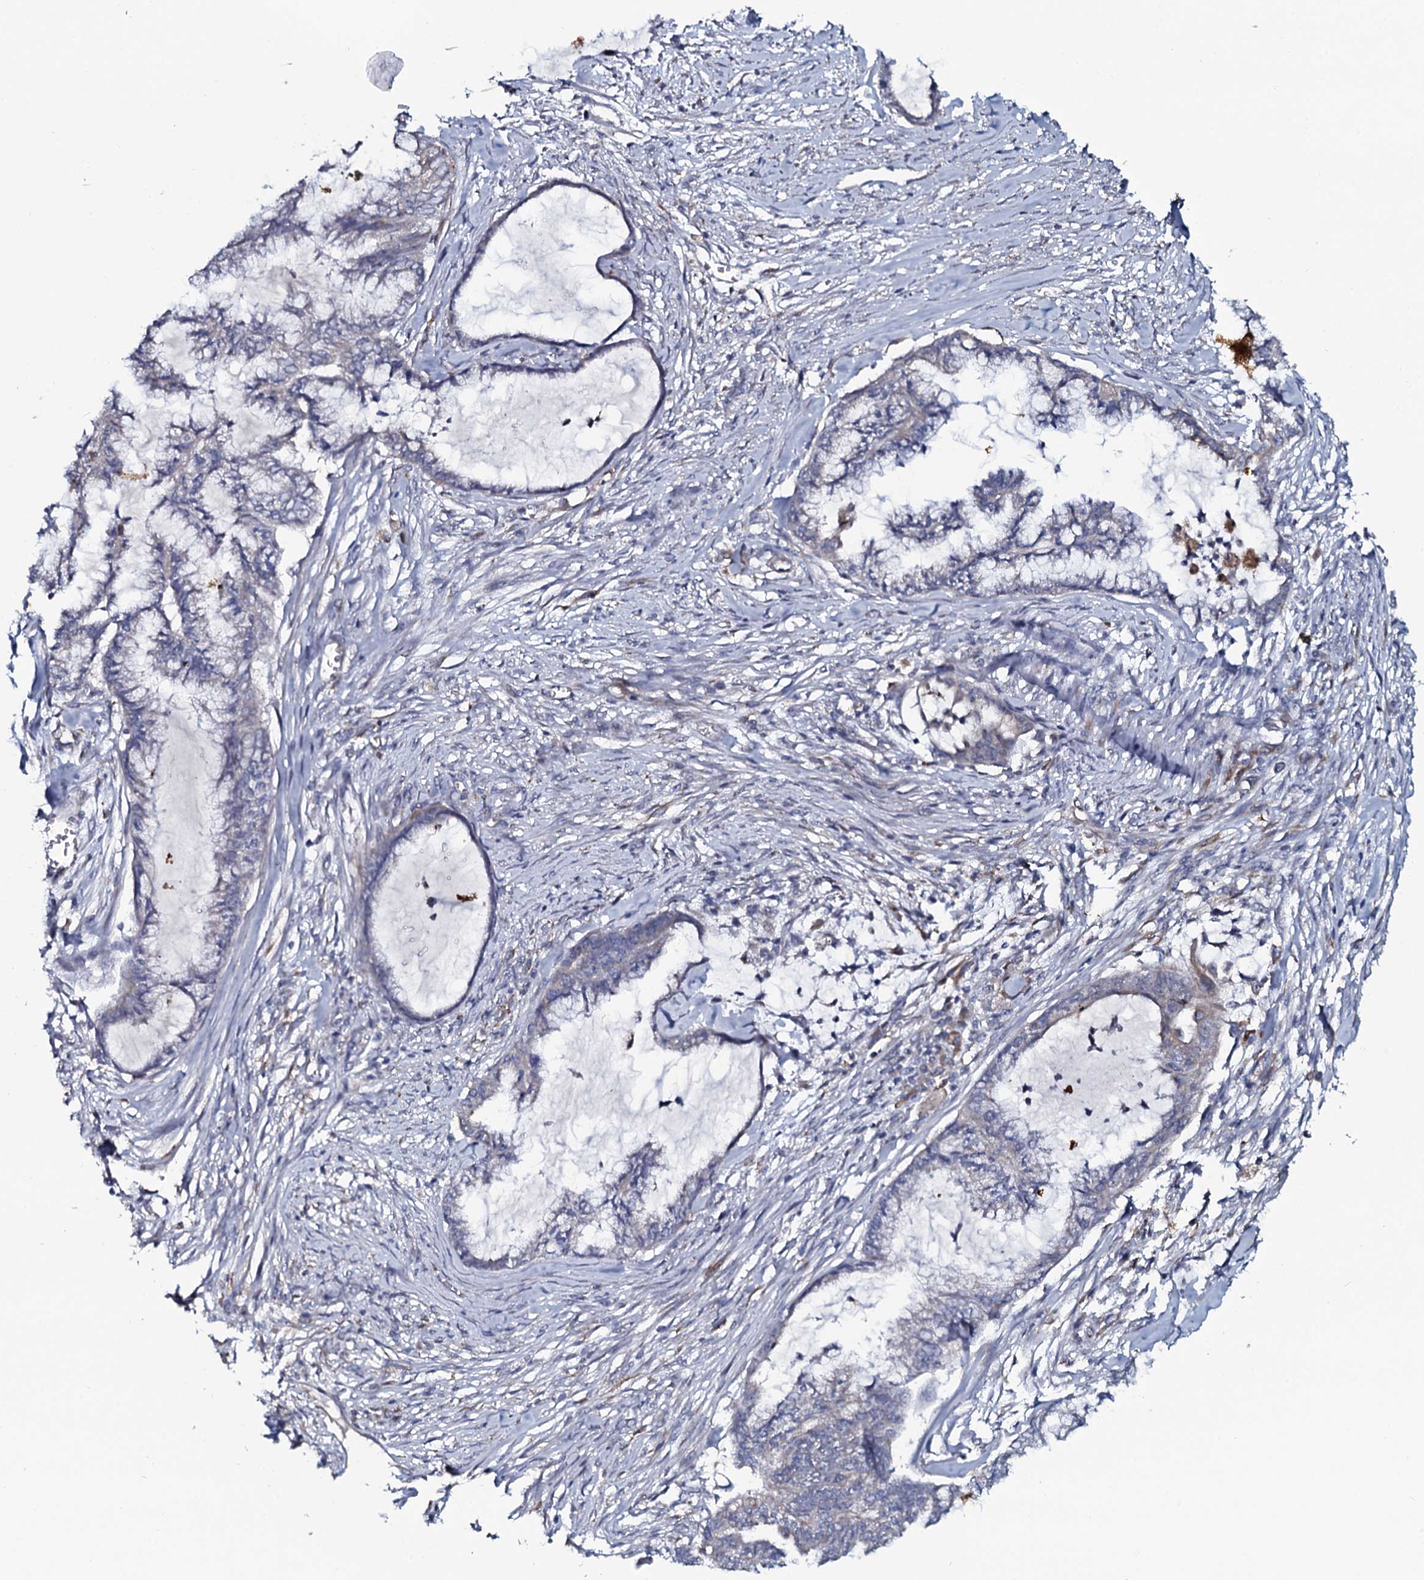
{"staining": {"intensity": "negative", "quantity": "none", "location": "none"}, "tissue": "endometrial cancer", "cell_type": "Tumor cells", "image_type": "cancer", "snomed": [{"axis": "morphology", "description": "Adenocarcinoma, NOS"}, {"axis": "topography", "description": "Endometrium"}], "caption": "Endometrial cancer was stained to show a protein in brown. There is no significant staining in tumor cells. (Brightfield microscopy of DAB immunohistochemistry (IHC) at high magnification).", "gene": "TMEM151A", "patient": {"sex": "female", "age": 86}}